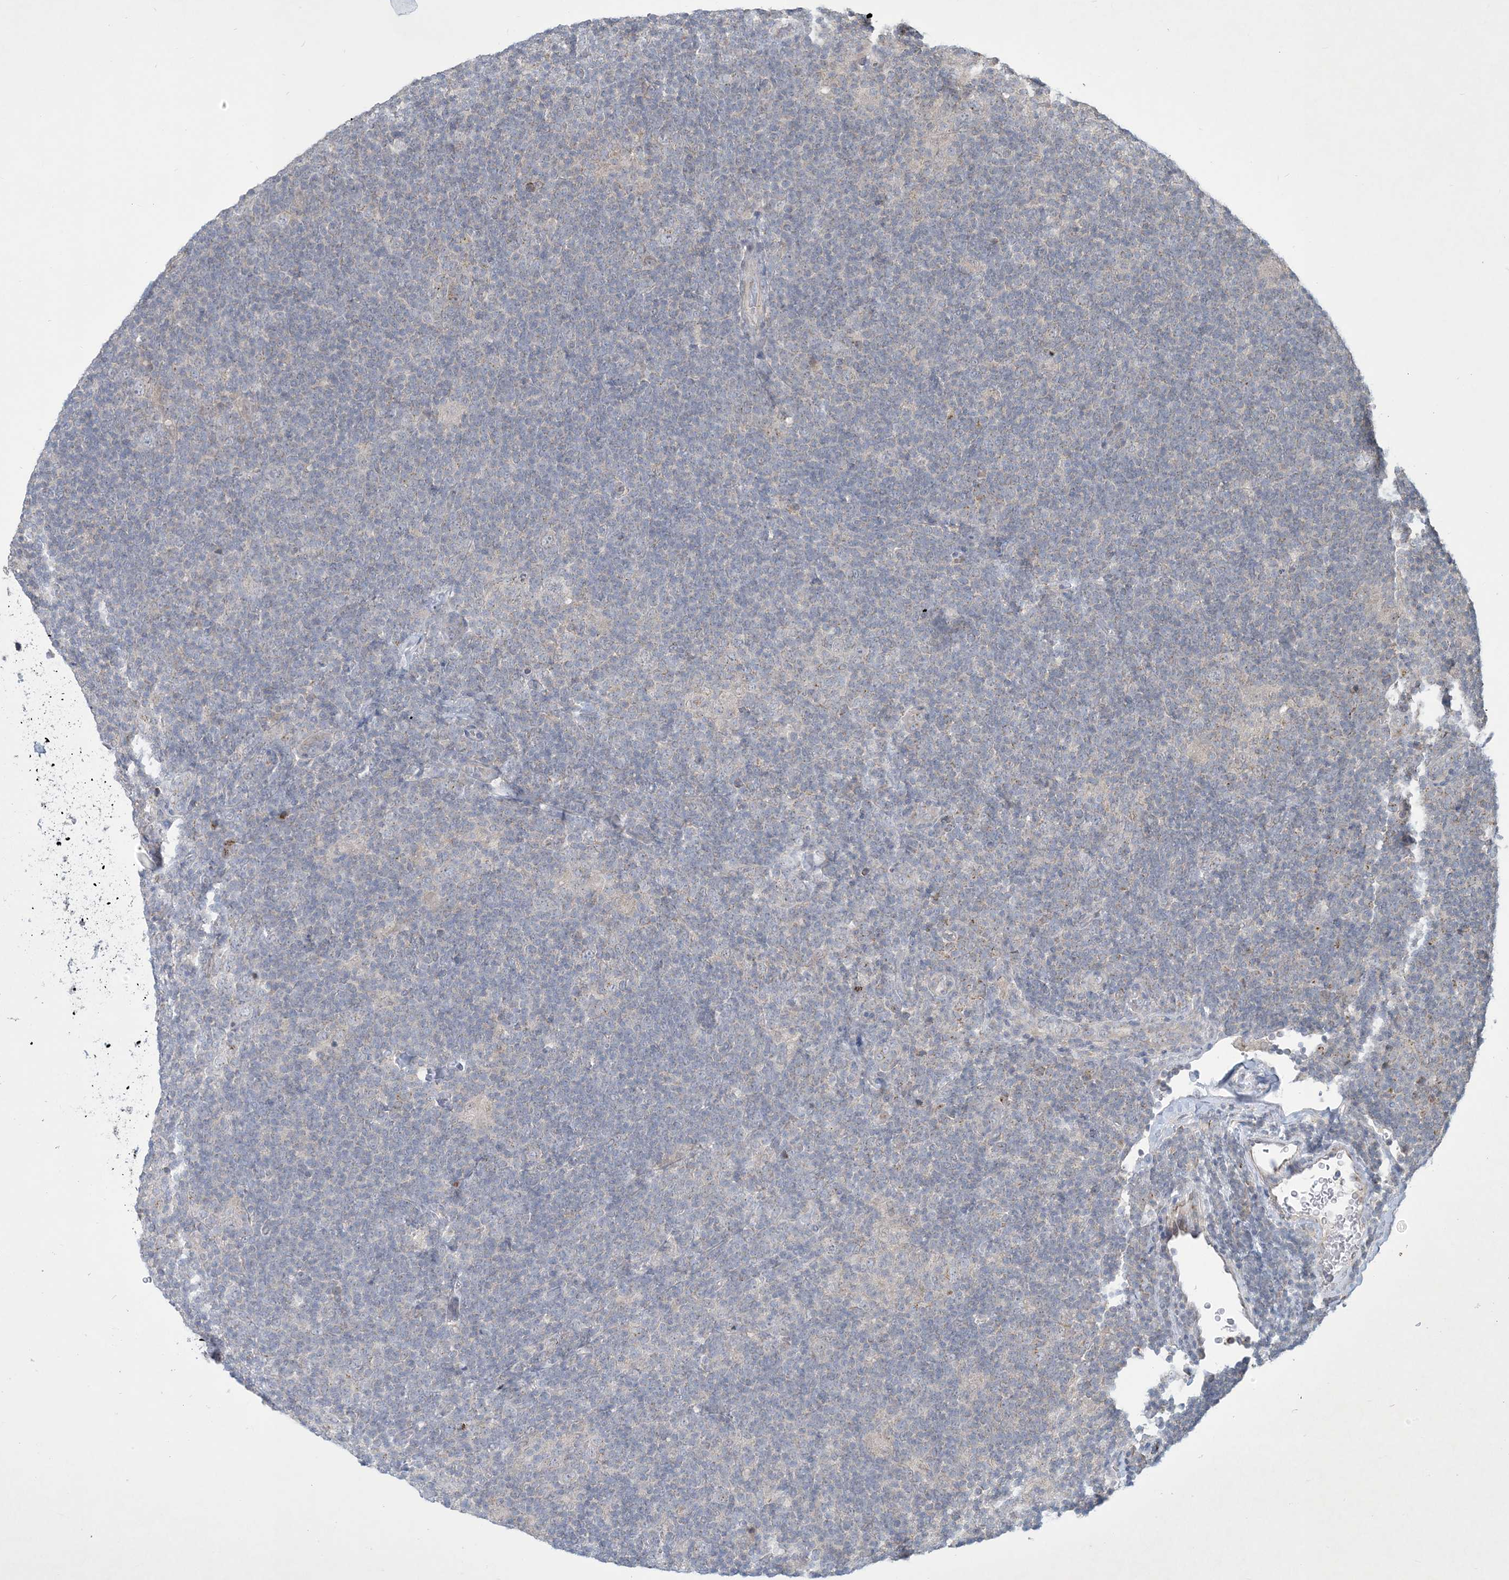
{"staining": {"intensity": "negative", "quantity": "none", "location": "none"}, "tissue": "lymphoma", "cell_type": "Tumor cells", "image_type": "cancer", "snomed": [{"axis": "morphology", "description": "Hodgkin's disease, NOS"}, {"axis": "topography", "description": "Lymph node"}], "caption": "High power microscopy micrograph of an immunohistochemistry (IHC) micrograph of Hodgkin's disease, revealing no significant staining in tumor cells.", "gene": "CCDC14", "patient": {"sex": "female", "age": 57}}